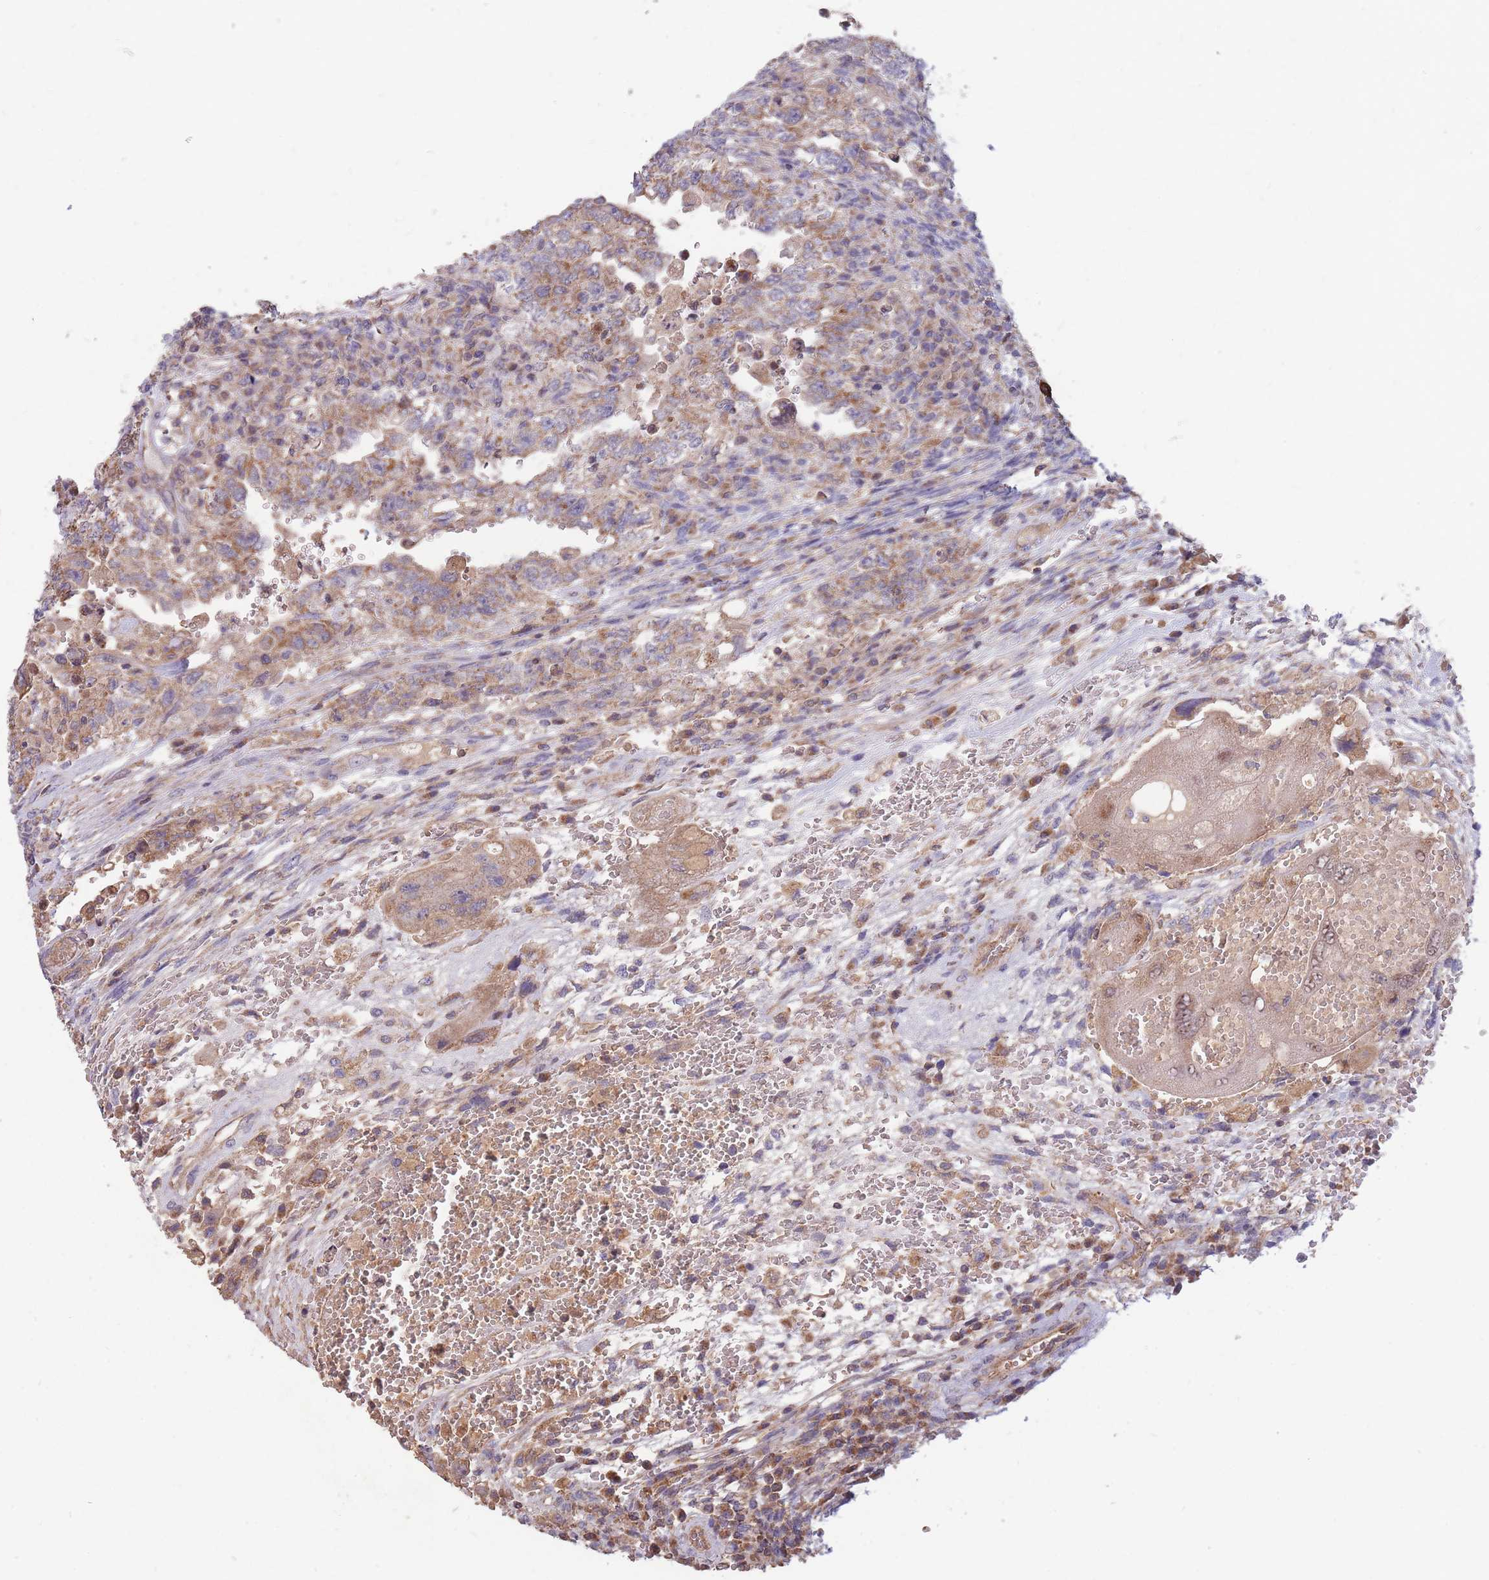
{"staining": {"intensity": "moderate", "quantity": ">75%", "location": "cytoplasmic/membranous"}, "tissue": "testis cancer", "cell_type": "Tumor cells", "image_type": "cancer", "snomed": [{"axis": "morphology", "description": "Carcinoma, Embryonal, NOS"}, {"axis": "topography", "description": "Testis"}], "caption": "Moderate cytoplasmic/membranous positivity is present in approximately >75% of tumor cells in testis cancer.", "gene": "PTPMT1", "patient": {"sex": "male", "age": 26}}